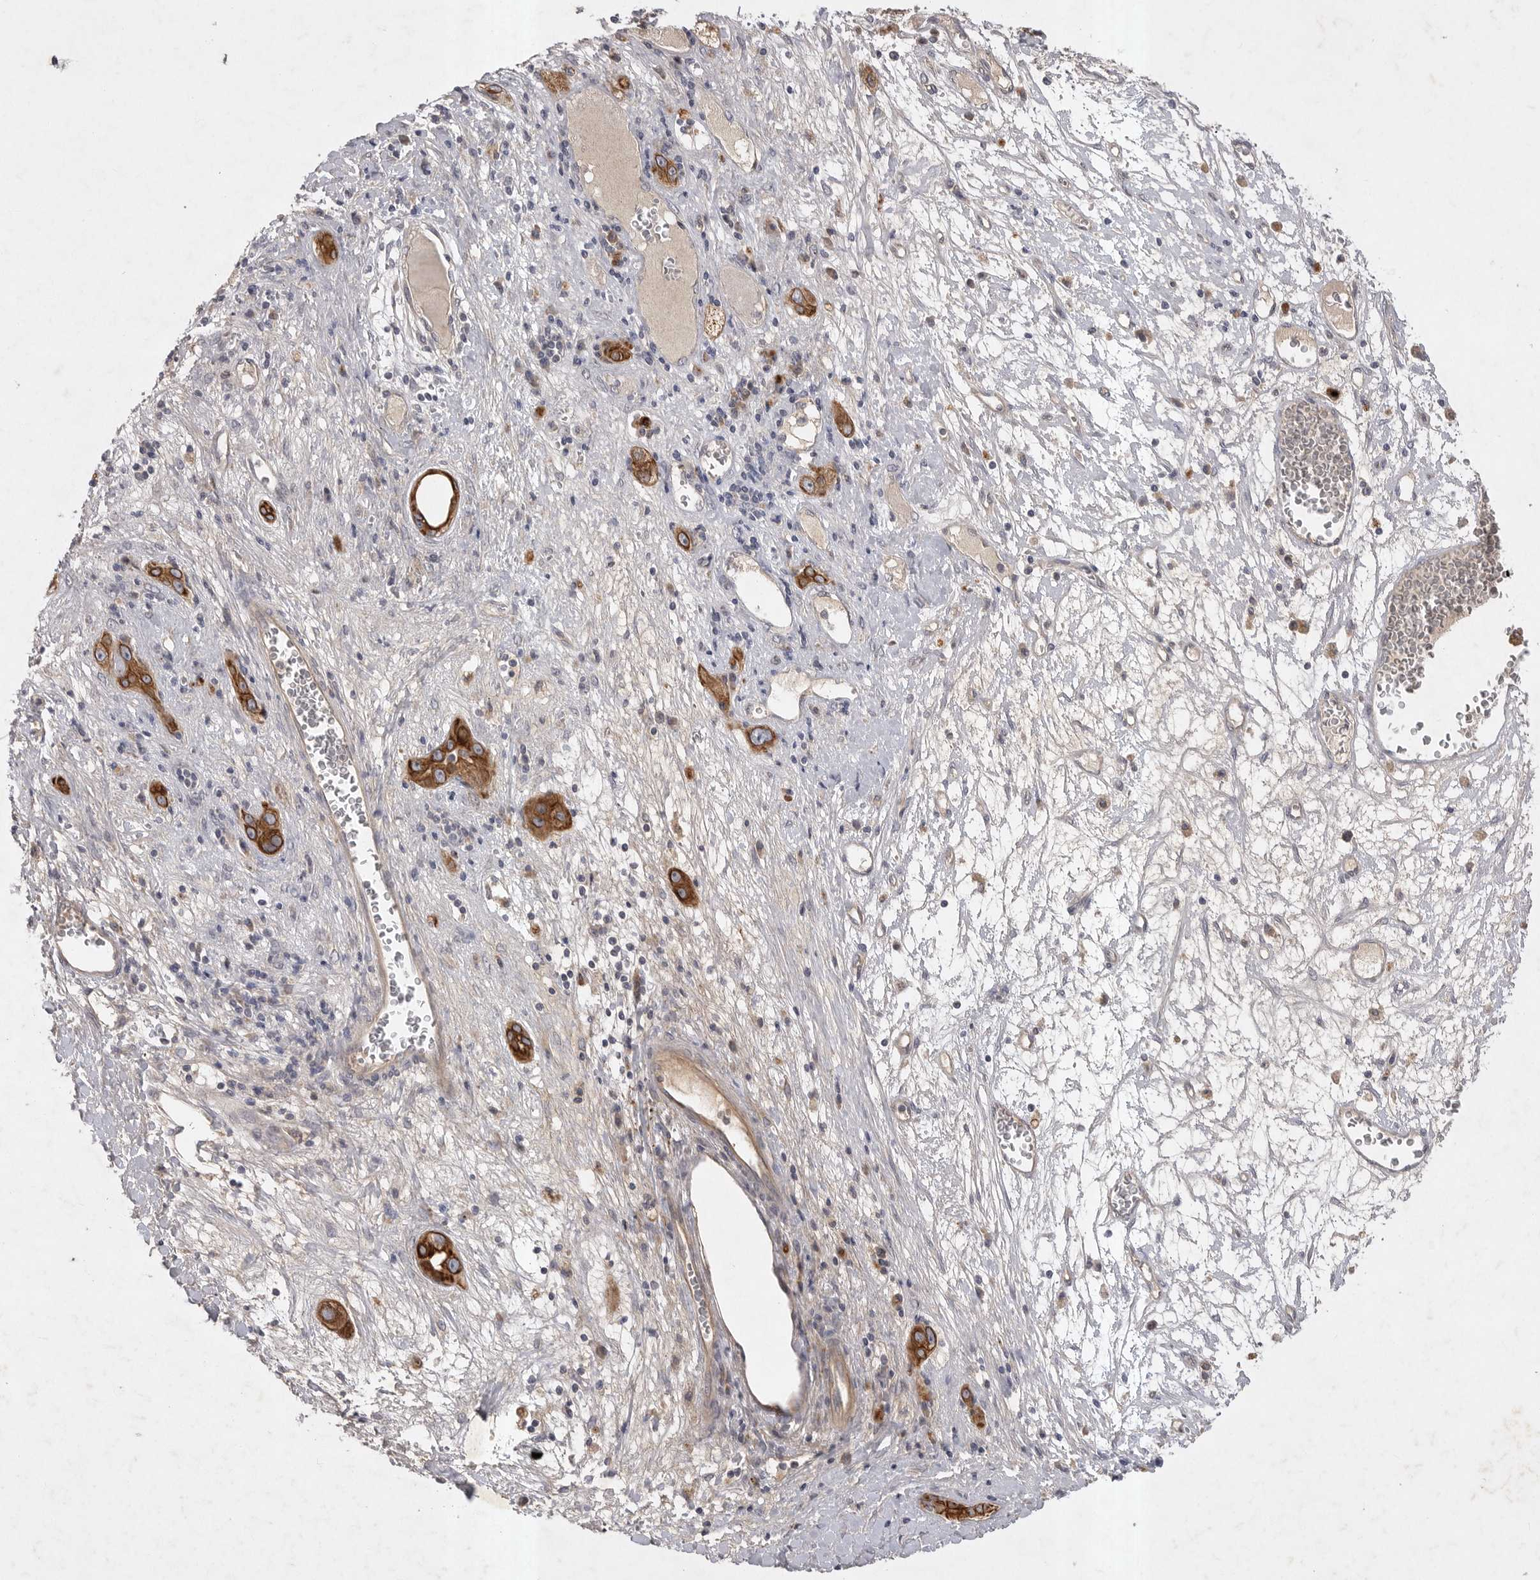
{"staining": {"intensity": "strong", "quantity": ">75%", "location": "cytoplasmic/membranous"}, "tissue": "liver cancer", "cell_type": "Tumor cells", "image_type": "cancer", "snomed": [{"axis": "morphology", "description": "Carcinoma, Hepatocellular, NOS"}, {"axis": "topography", "description": "Liver"}], "caption": "Protein staining of liver cancer (hepatocellular carcinoma) tissue displays strong cytoplasmic/membranous expression in approximately >75% of tumor cells.", "gene": "DHDDS", "patient": {"sex": "female", "age": 73}}